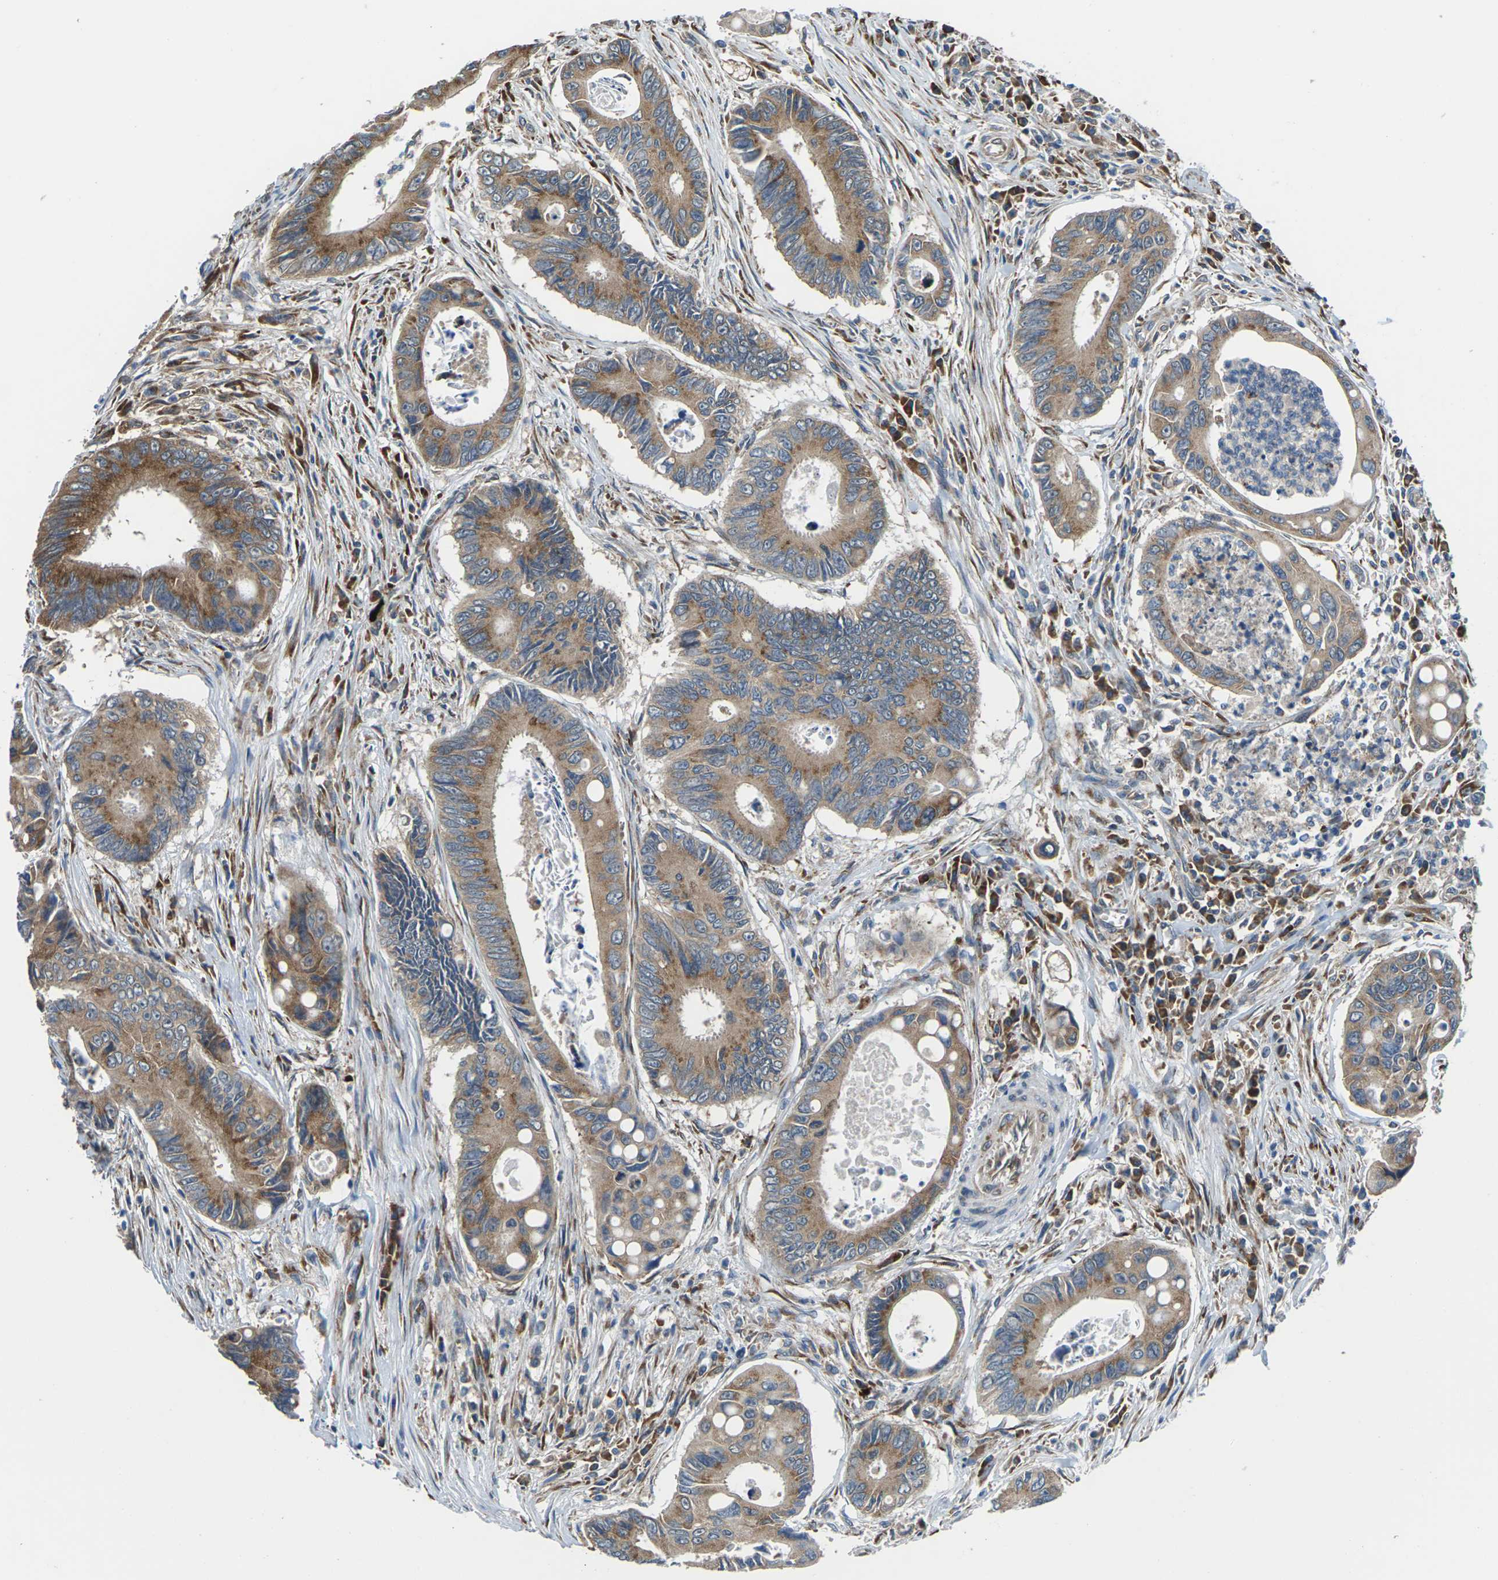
{"staining": {"intensity": "moderate", "quantity": ">75%", "location": "cytoplasmic/membranous"}, "tissue": "colorectal cancer", "cell_type": "Tumor cells", "image_type": "cancer", "snomed": [{"axis": "morphology", "description": "Inflammation, NOS"}, {"axis": "morphology", "description": "Adenocarcinoma, NOS"}, {"axis": "topography", "description": "Colon"}], "caption": "Tumor cells demonstrate moderate cytoplasmic/membranous positivity in about >75% of cells in colorectal adenocarcinoma.", "gene": "GABRP", "patient": {"sex": "male", "age": 72}}